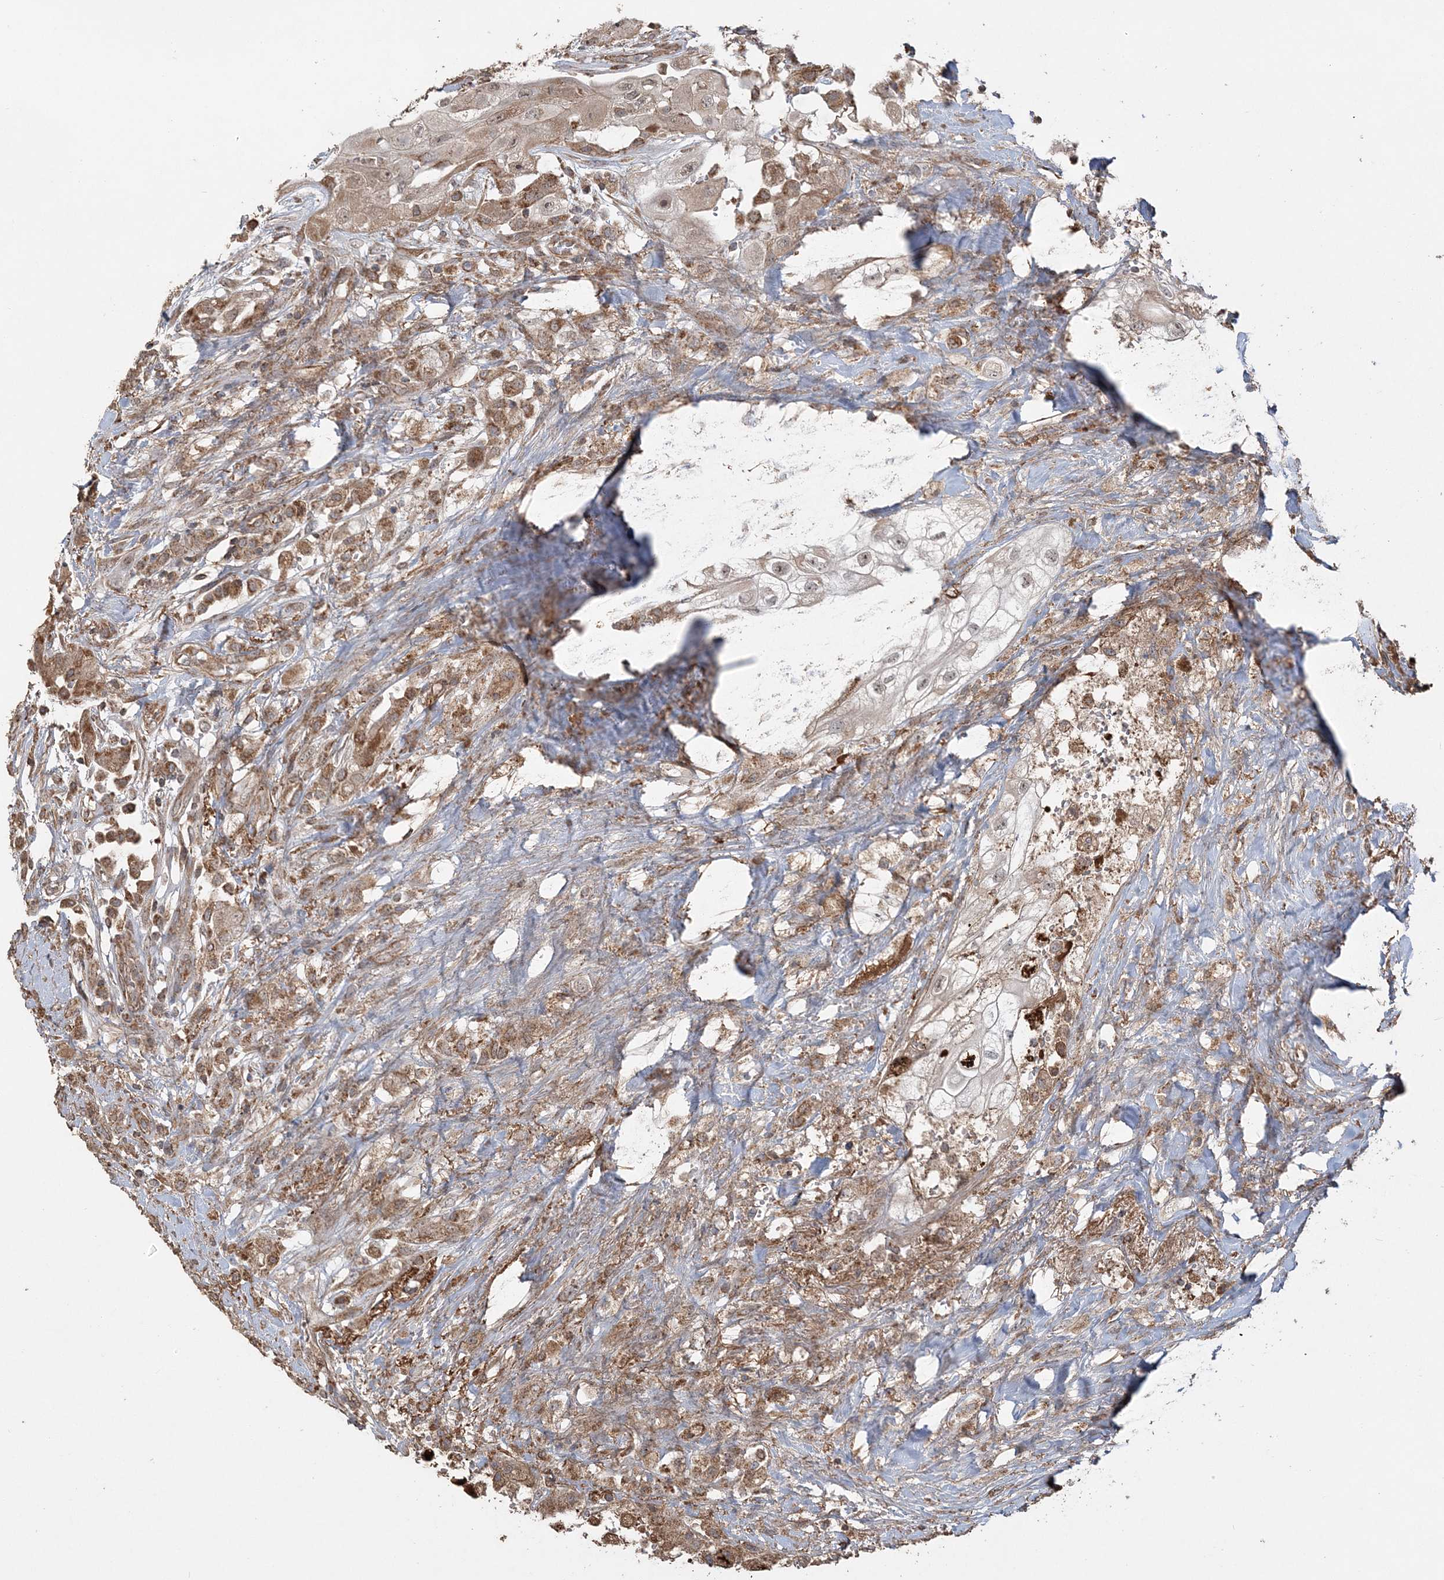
{"staining": {"intensity": "moderate", "quantity": ">75%", "location": "cytoplasmic/membranous"}, "tissue": "thyroid cancer", "cell_type": "Tumor cells", "image_type": "cancer", "snomed": [{"axis": "morphology", "description": "Papillary adenocarcinoma, NOS"}, {"axis": "topography", "description": "Thyroid gland"}], "caption": "This histopathology image exhibits IHC staining of human thyroid cancer (papillary adenocarcinoma), with medium moderate cytoplasmic/membranous staining in about >75% of tumor cells.", "gene": "SCLT1", "patient": {"sex": "female", "age": 59}}